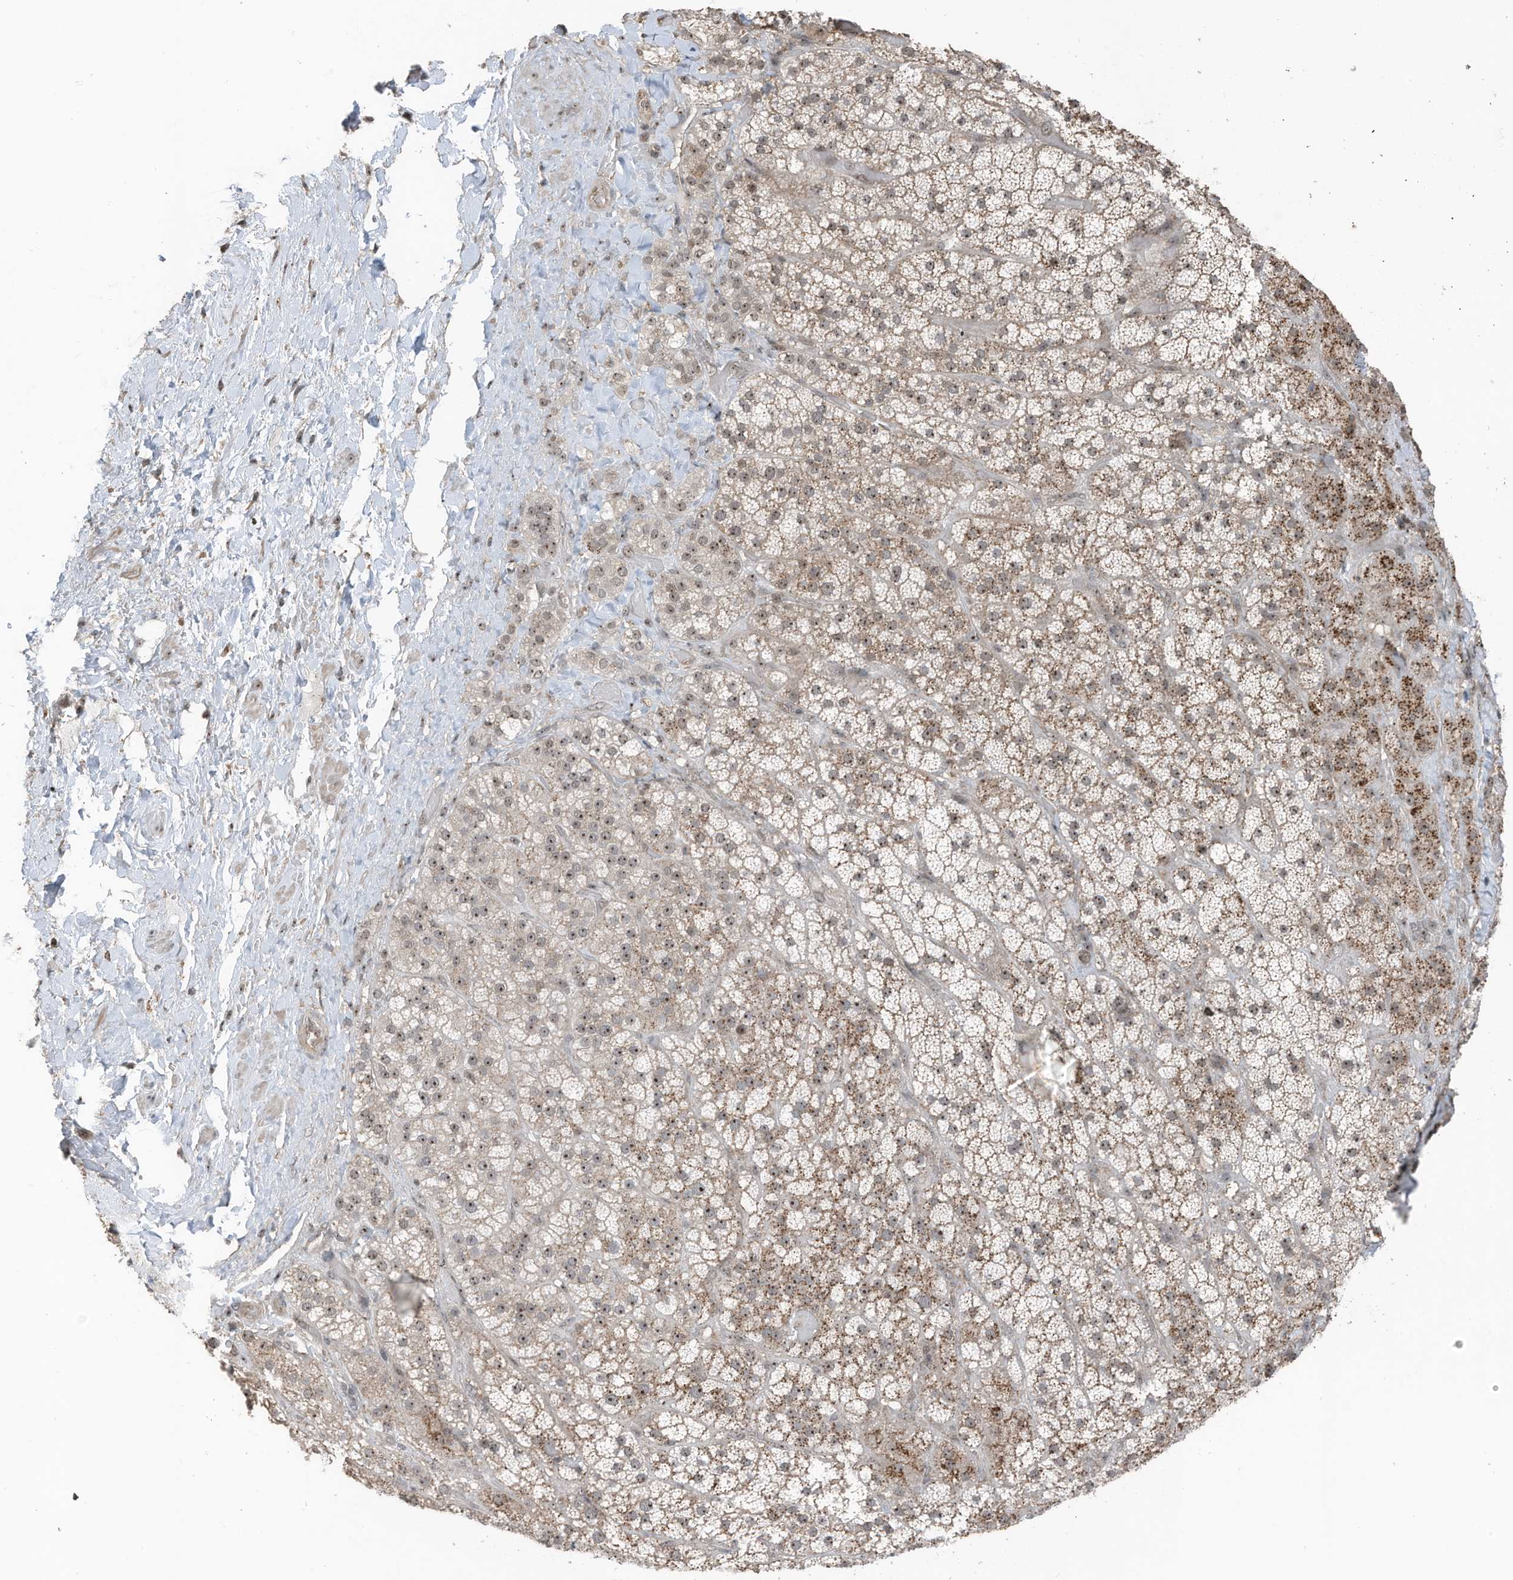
{"staining": {"intensity": "moderate", "quantity": ">75%", "location": "cytoplasmic/membranous,nuclear"}, "tissue": "adrenal gland", "cell_type": "Glandular cells", "image_type": "normal", "snomed": [{"axis": "morphology", "description": "Normal tissue, NOS"}, {"axis": "topography", "description": "Adrenal gland"}], "caption": "A high-resolution micrograph shows immunohistochemistry (IHC) staining of benign adrenal gland, which exhibits moderate cytoplasmic/membranous,nuclear expression in approximately >75% of glandular cells. (brown staining indicates protein expression, while blue staining denotes nuclei).", "gene": "UTP3", "patient": {"sex": "male", "age": 57}}